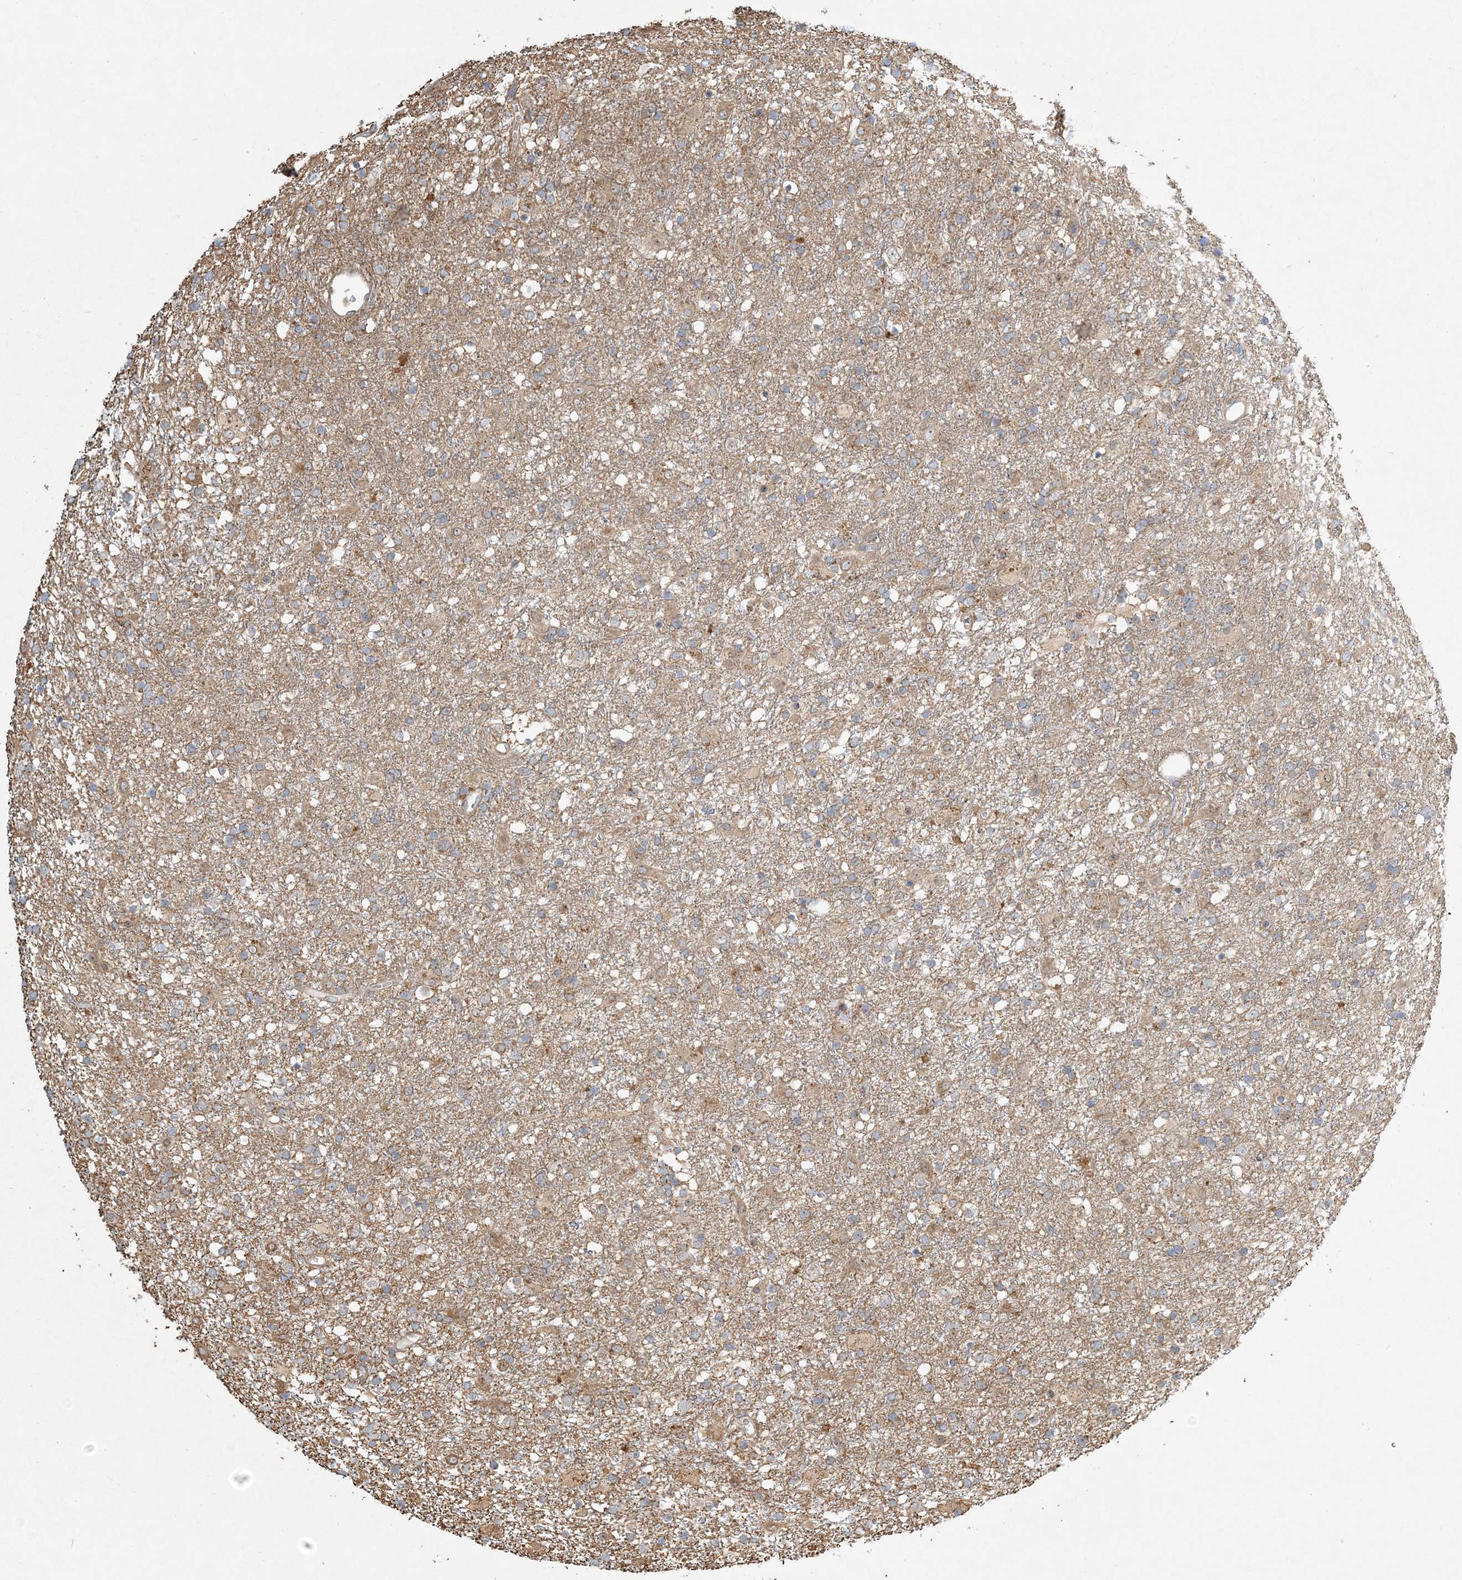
{"staining": {"intensity": "moderate", "quantity": "<25%", "location": "cytoplasmic/membranous"}, "tissue": "glioma", "cell_type": "Tumor cells", "image_type": "cancer", "snomed": [{"axis": "morphology", "description": "Glioma, malignant, Low grade"}, {"axis": "topography", "description": "Brain"}], "caption": "Immunohistochemical staining of glioma demonstrates low levels of moderate cytoplasmic/membranous protein expression in about <25% of tumor cells.", "gene": "AP1AR", "patient": {"sex": "male", "age": 65}}